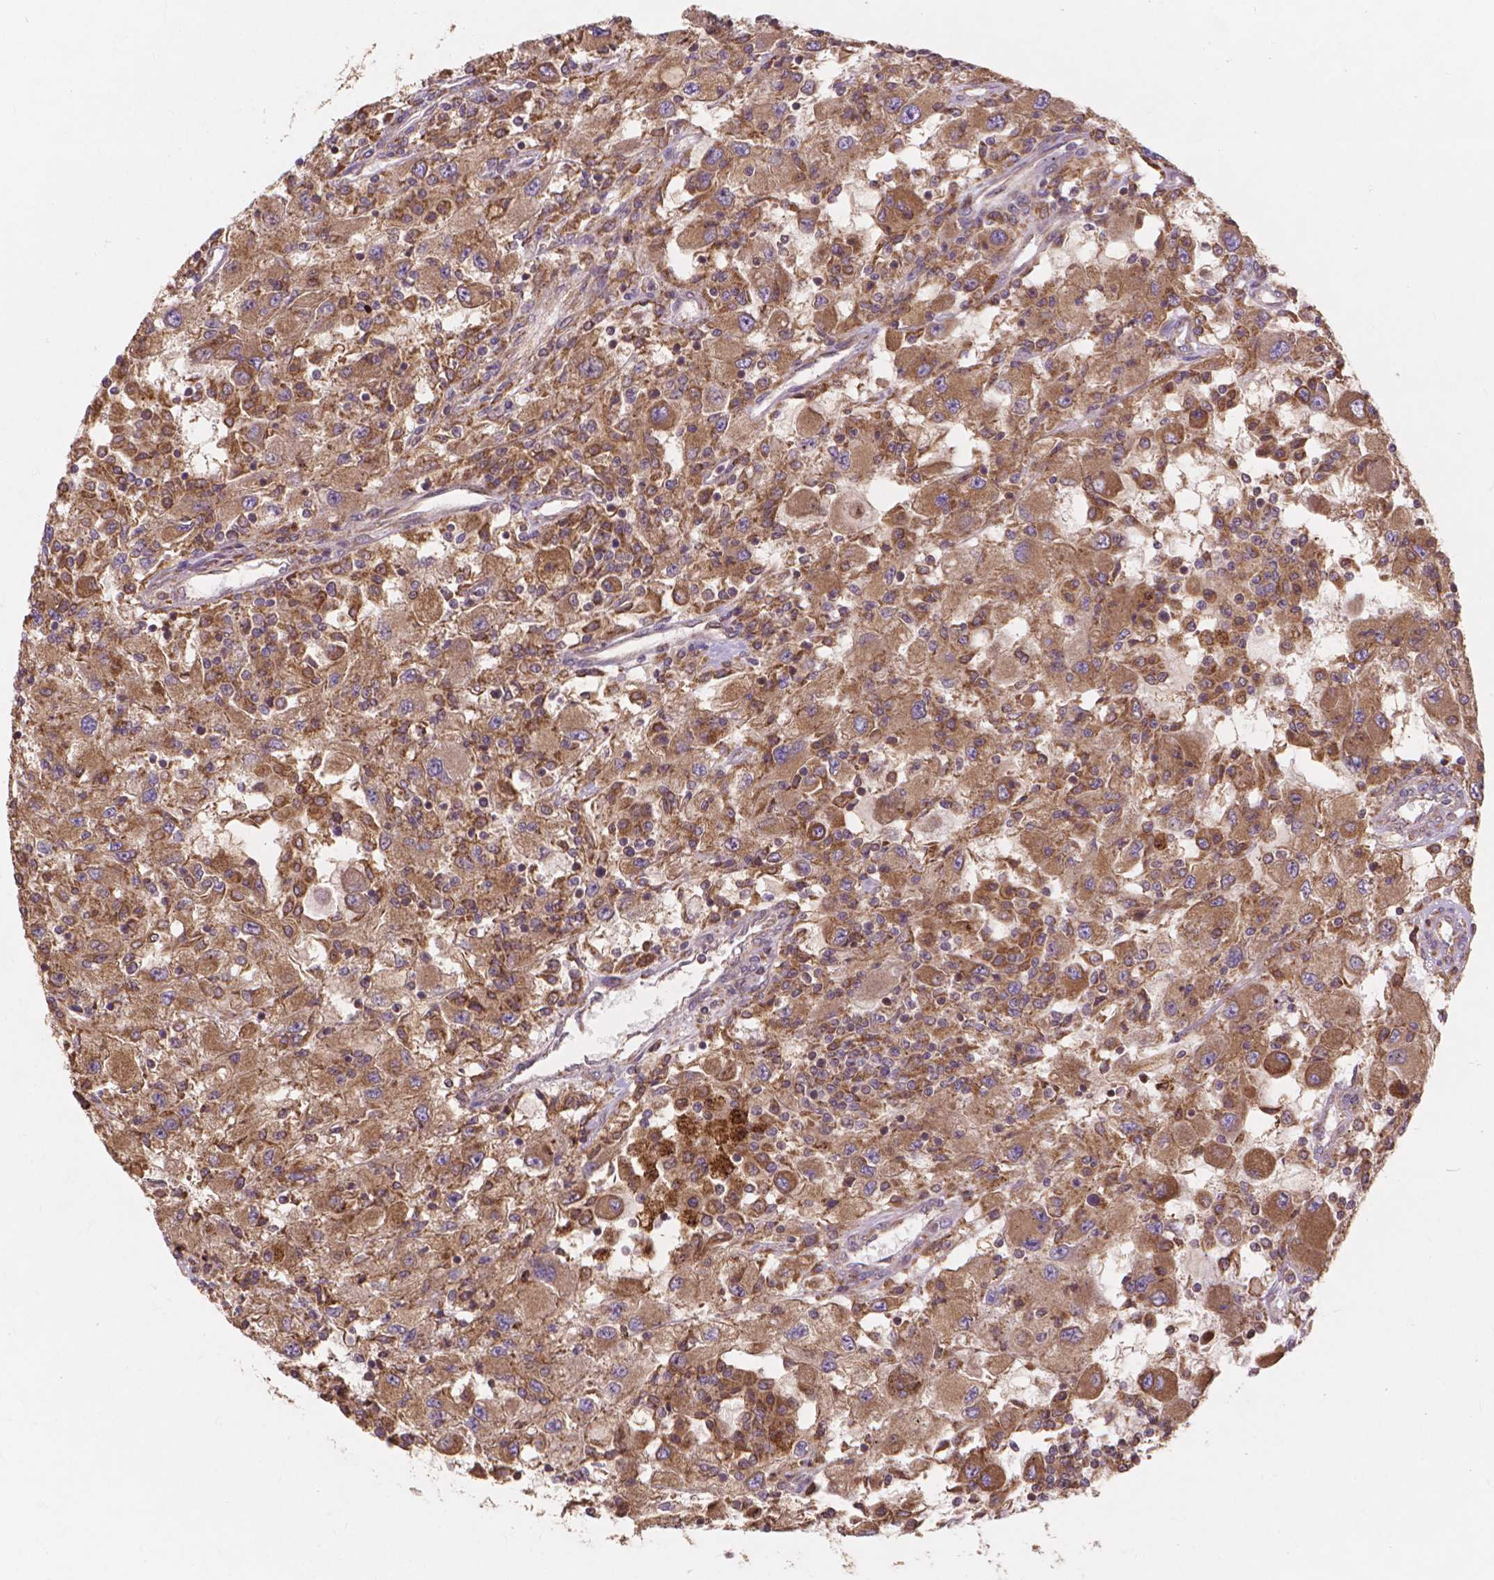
{"staining": {"intensity": "moderate", "quantity": ">75%", "location": "cytoplasmic/membranous"}, "tissue": "renal cancer", "cell_type": "Tumor cells", "image_type": "cancer", "snomed": [{"axis": "morphology", "description": "Adenocarcinoma, NOS"}, {"axis": "topography", "description": "Kidney"}], "caption": "IHC micrograph of neoplastic tissue: adenocarcinoma (renal) stained using IHC shows medium levels of moderate protein expression localized specifically in the cytoplasmic/membranous of tumor cells, appearing as a cytoplasmic/membranous brown color.", "gene": "TAB2", "patient": {"sex": "female", "age": 67}}